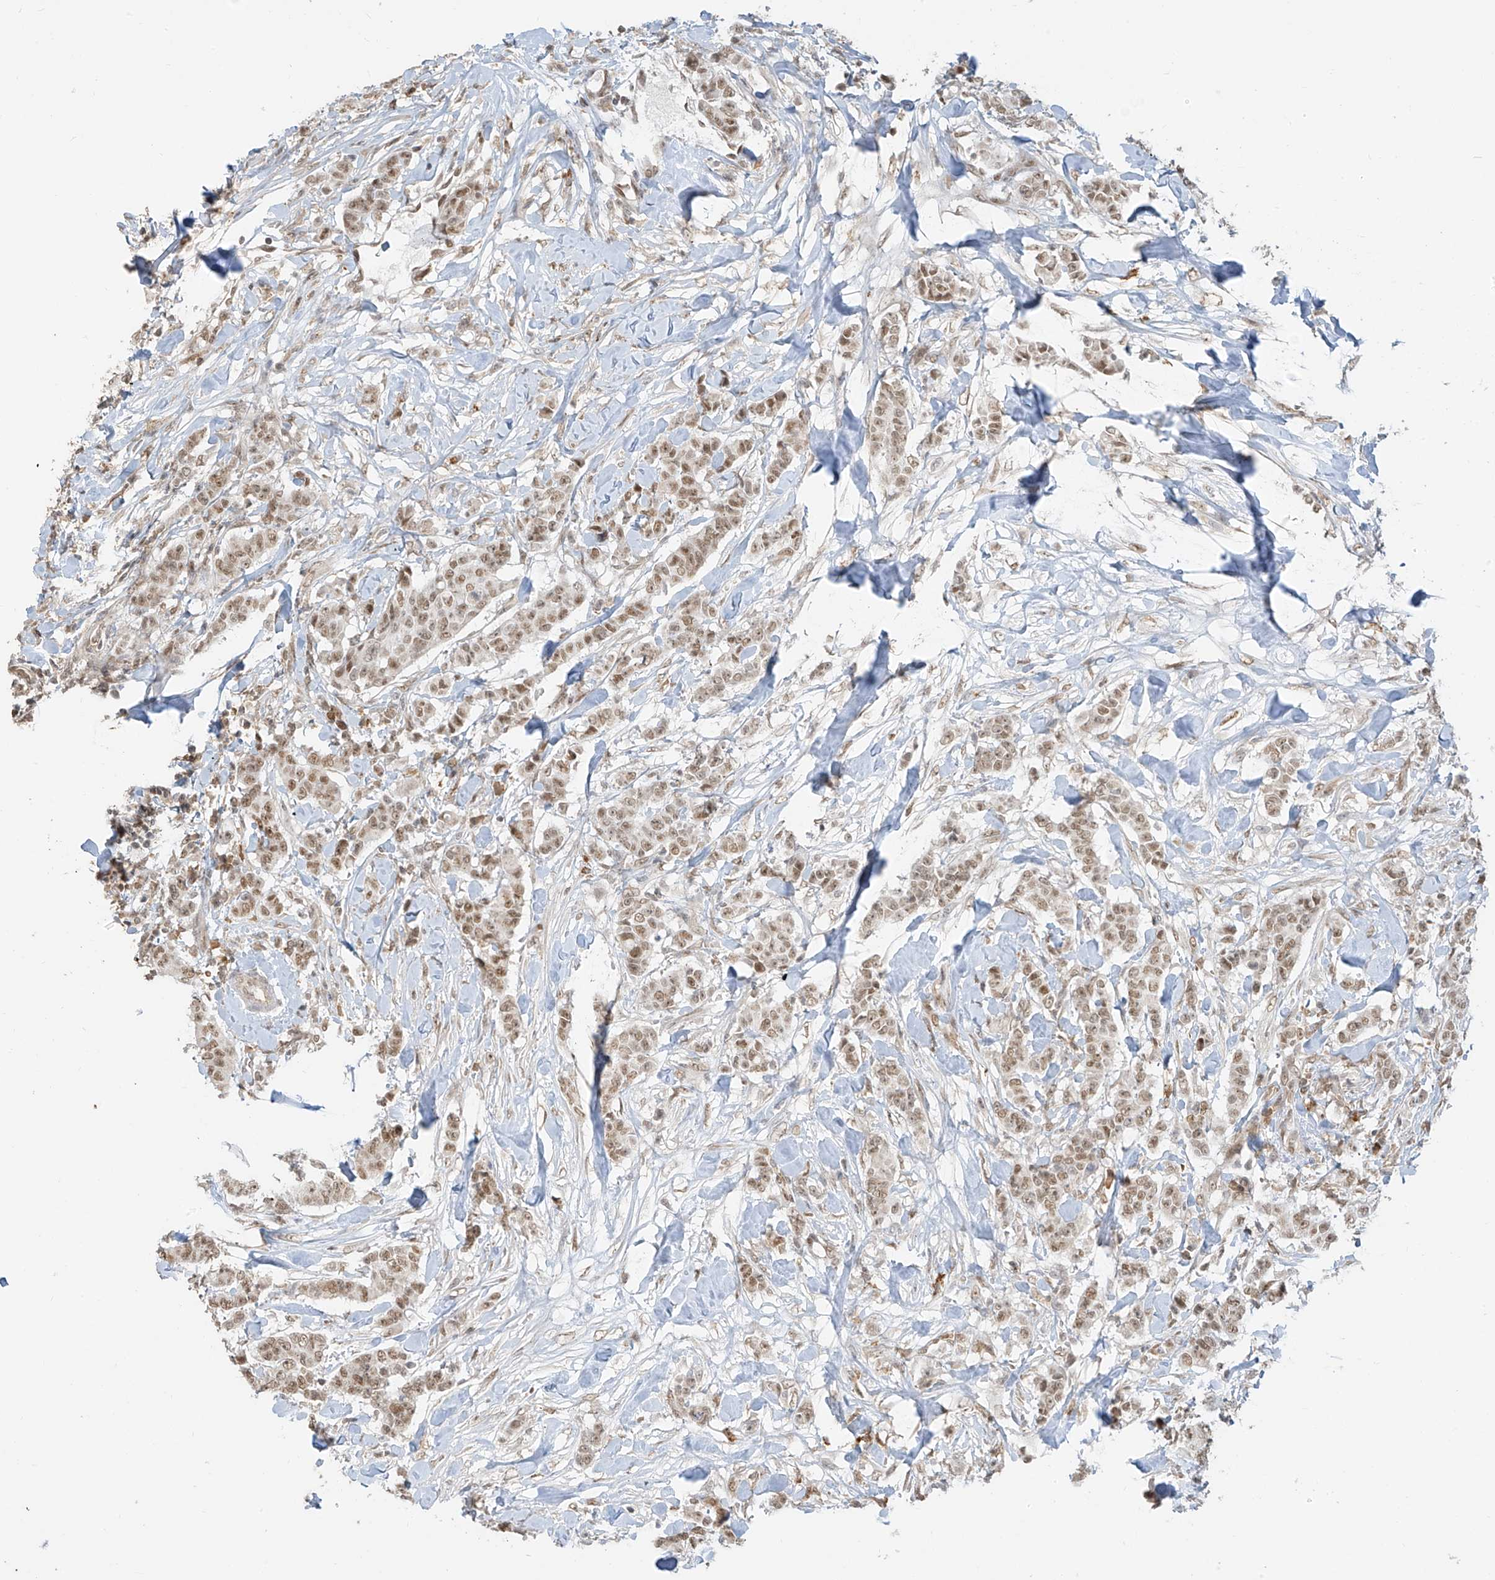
{"staining": {"intensity": "moderate", "quantity": ">75%", "location": "nuclear"}, "tissue": "breast cancer", "cell_type": "Tumor cells", "image_type": "cancer", "snomed": [{"axis": "morphology", "description": "Duct carcinoma"}, {"axis": "topography", "description": "Breast"}], "caption": "Tumor cells demonstrate moderate nuclear positivity in approximately >75% of cells in invasive ductal carcinoma (breast). The protein is shown in brown color, while the nuclei are stained blue.", "gene": "ZMYM2", "patient": {"sex": "female", "age": 40}}